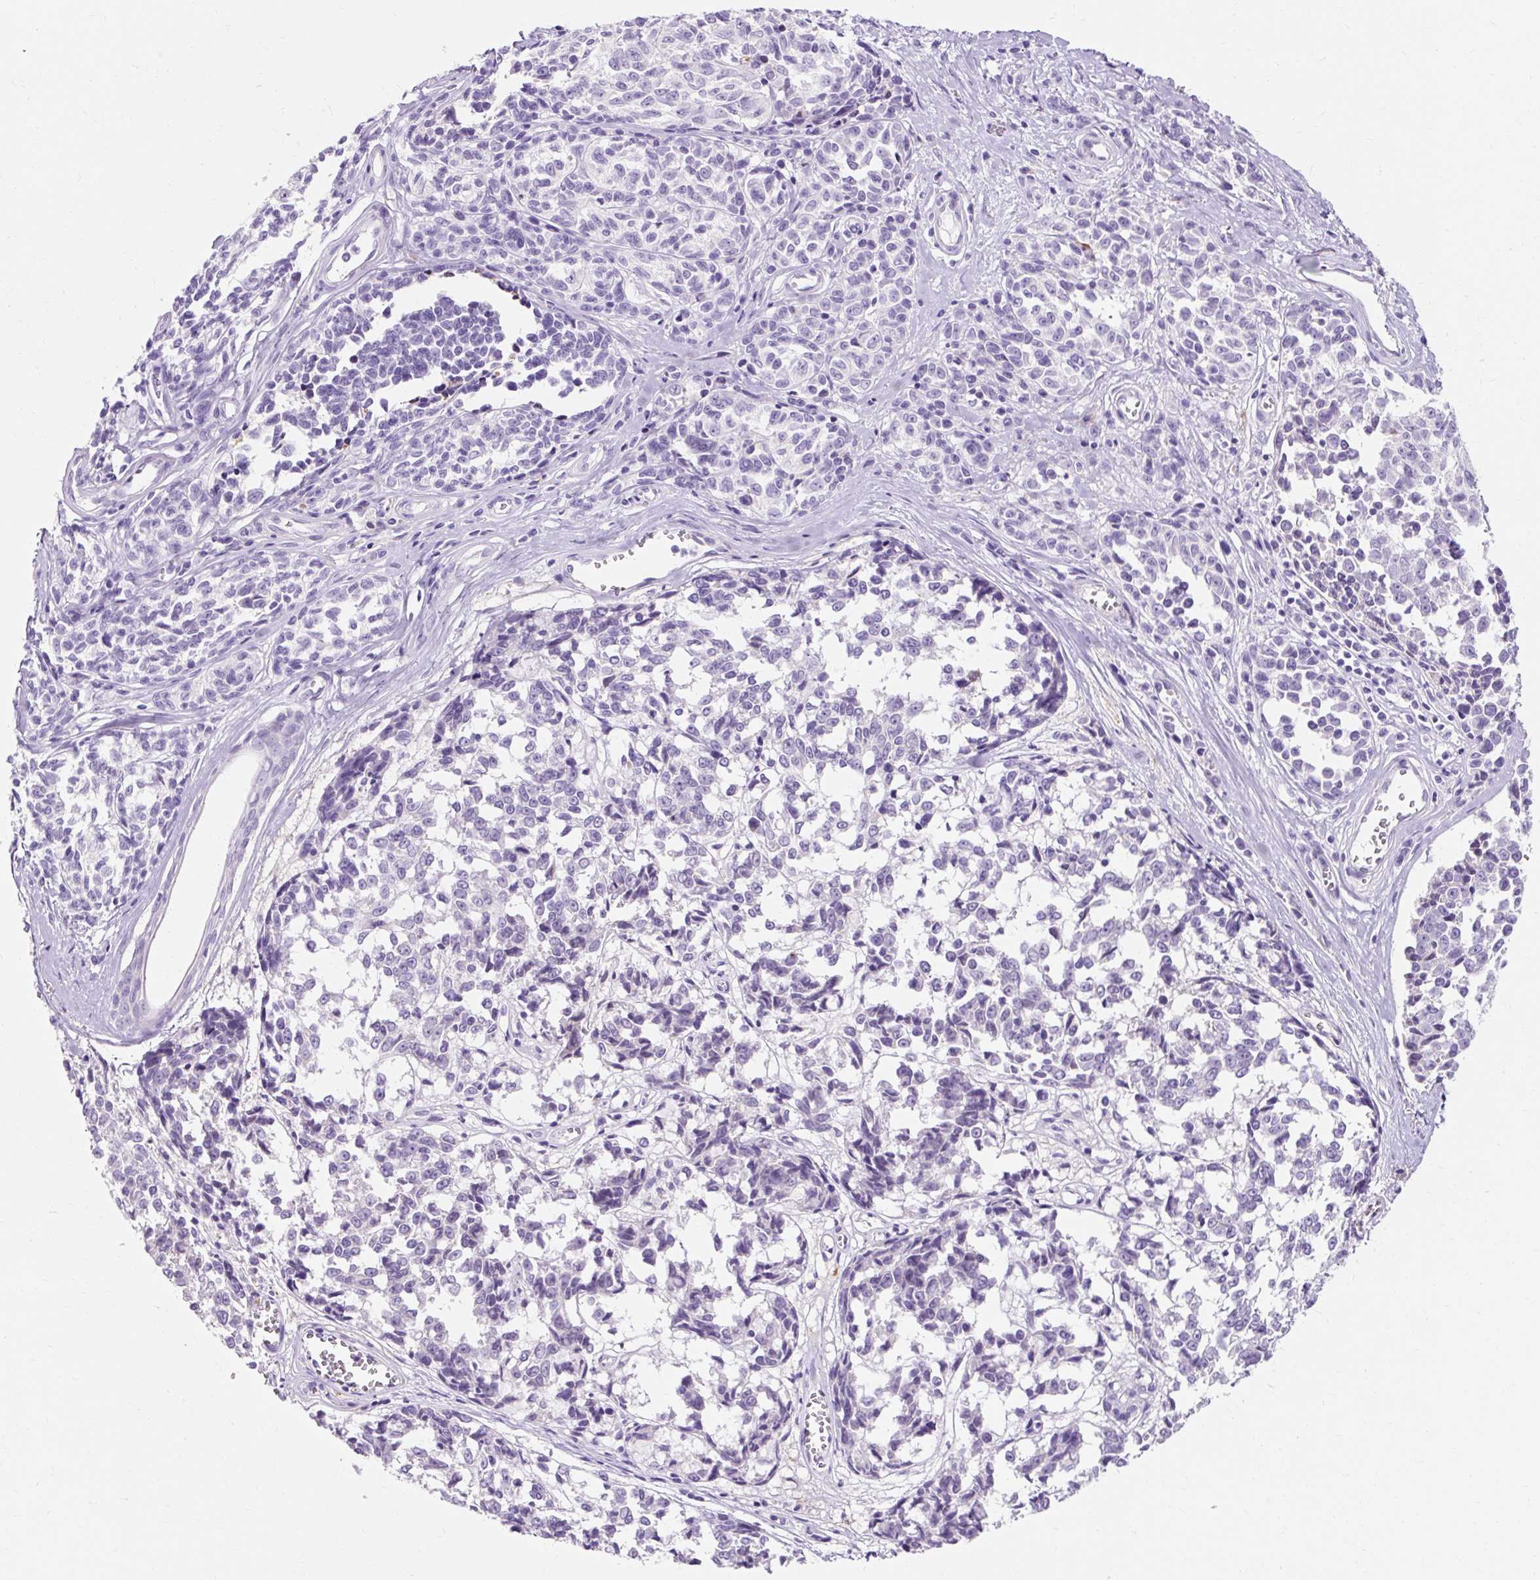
{"staining": {"intensity": "negative", "quantity": "none", "location": "none"}, "tissue": "melanoma", "cell_type": "Tumor cells", "image_type": "cancer", "snomed": [{"axis": "morphology", "description": "Malignant melanoma, NOS"}, {"axis": "topography", "description": "Skin"}], "caption": "The photomicrograph demonstrates no staining of tumor cells in malignant melanoma.", "gene": "CLDN25", "patient": {"sex": "female", "age": 64}}